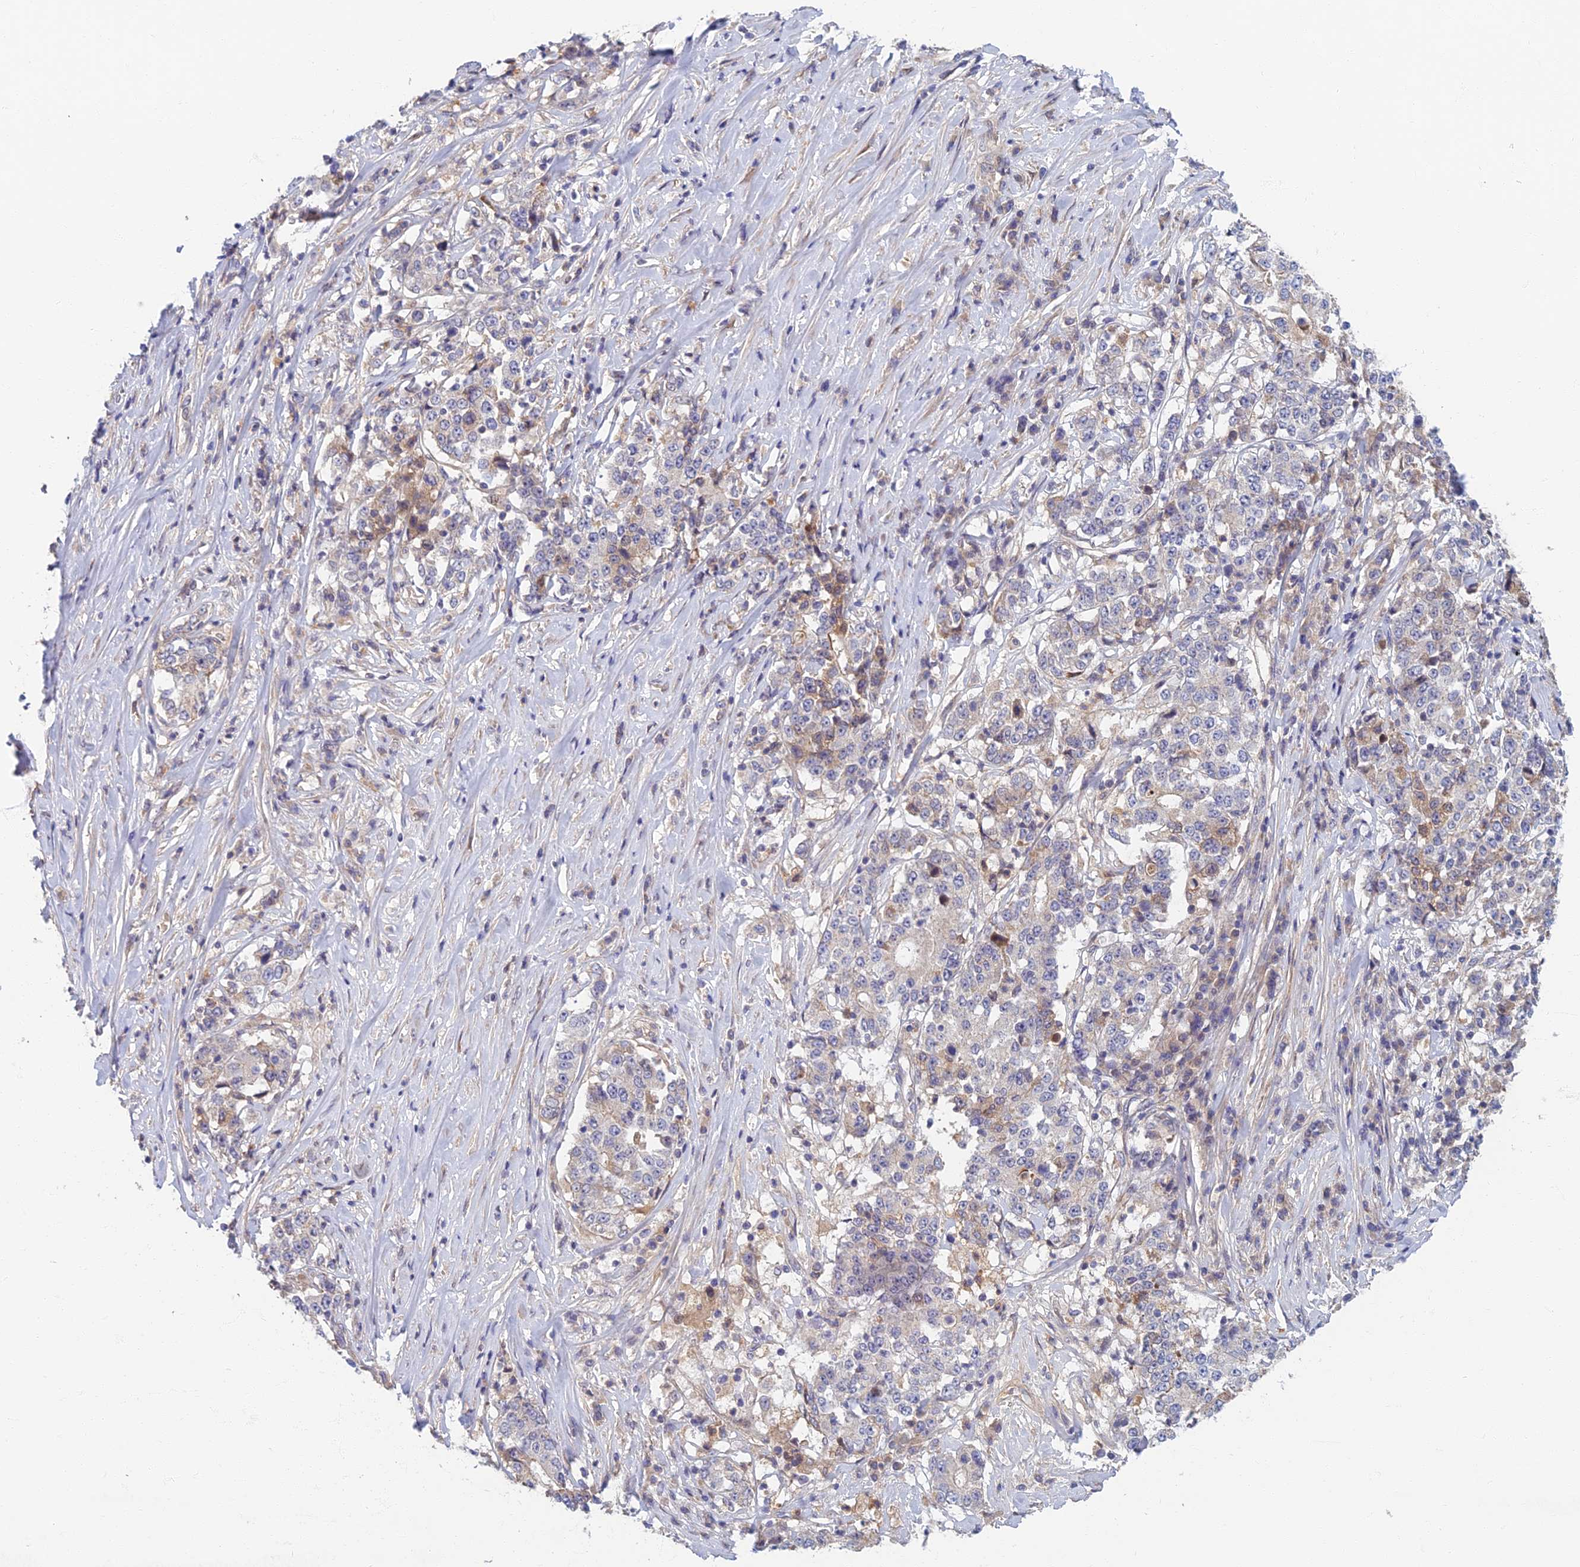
{"staining": {"intensity": "negative", "quantity": "none", "location": "none"}, "tissue": "stomach cancer", "cell_type": "Tumor cells", "image_type": "cancer", "snomed": [{"axis": "morphology", "description": "Adenocarcinoma, NOS"}, {"axis": "topography", "description": "Stomach"}], "caption": "A histopathology image of human stomach adenocarcinoma is negative for staining in tumor cells. The staining is performed using DAB (3,3'-diaminobenzidine) brown chromogen with nuclei counter-stained in using hematoxylin.", "gene": "SOGA1", "patient": {"sex": "male", "age": 59}}